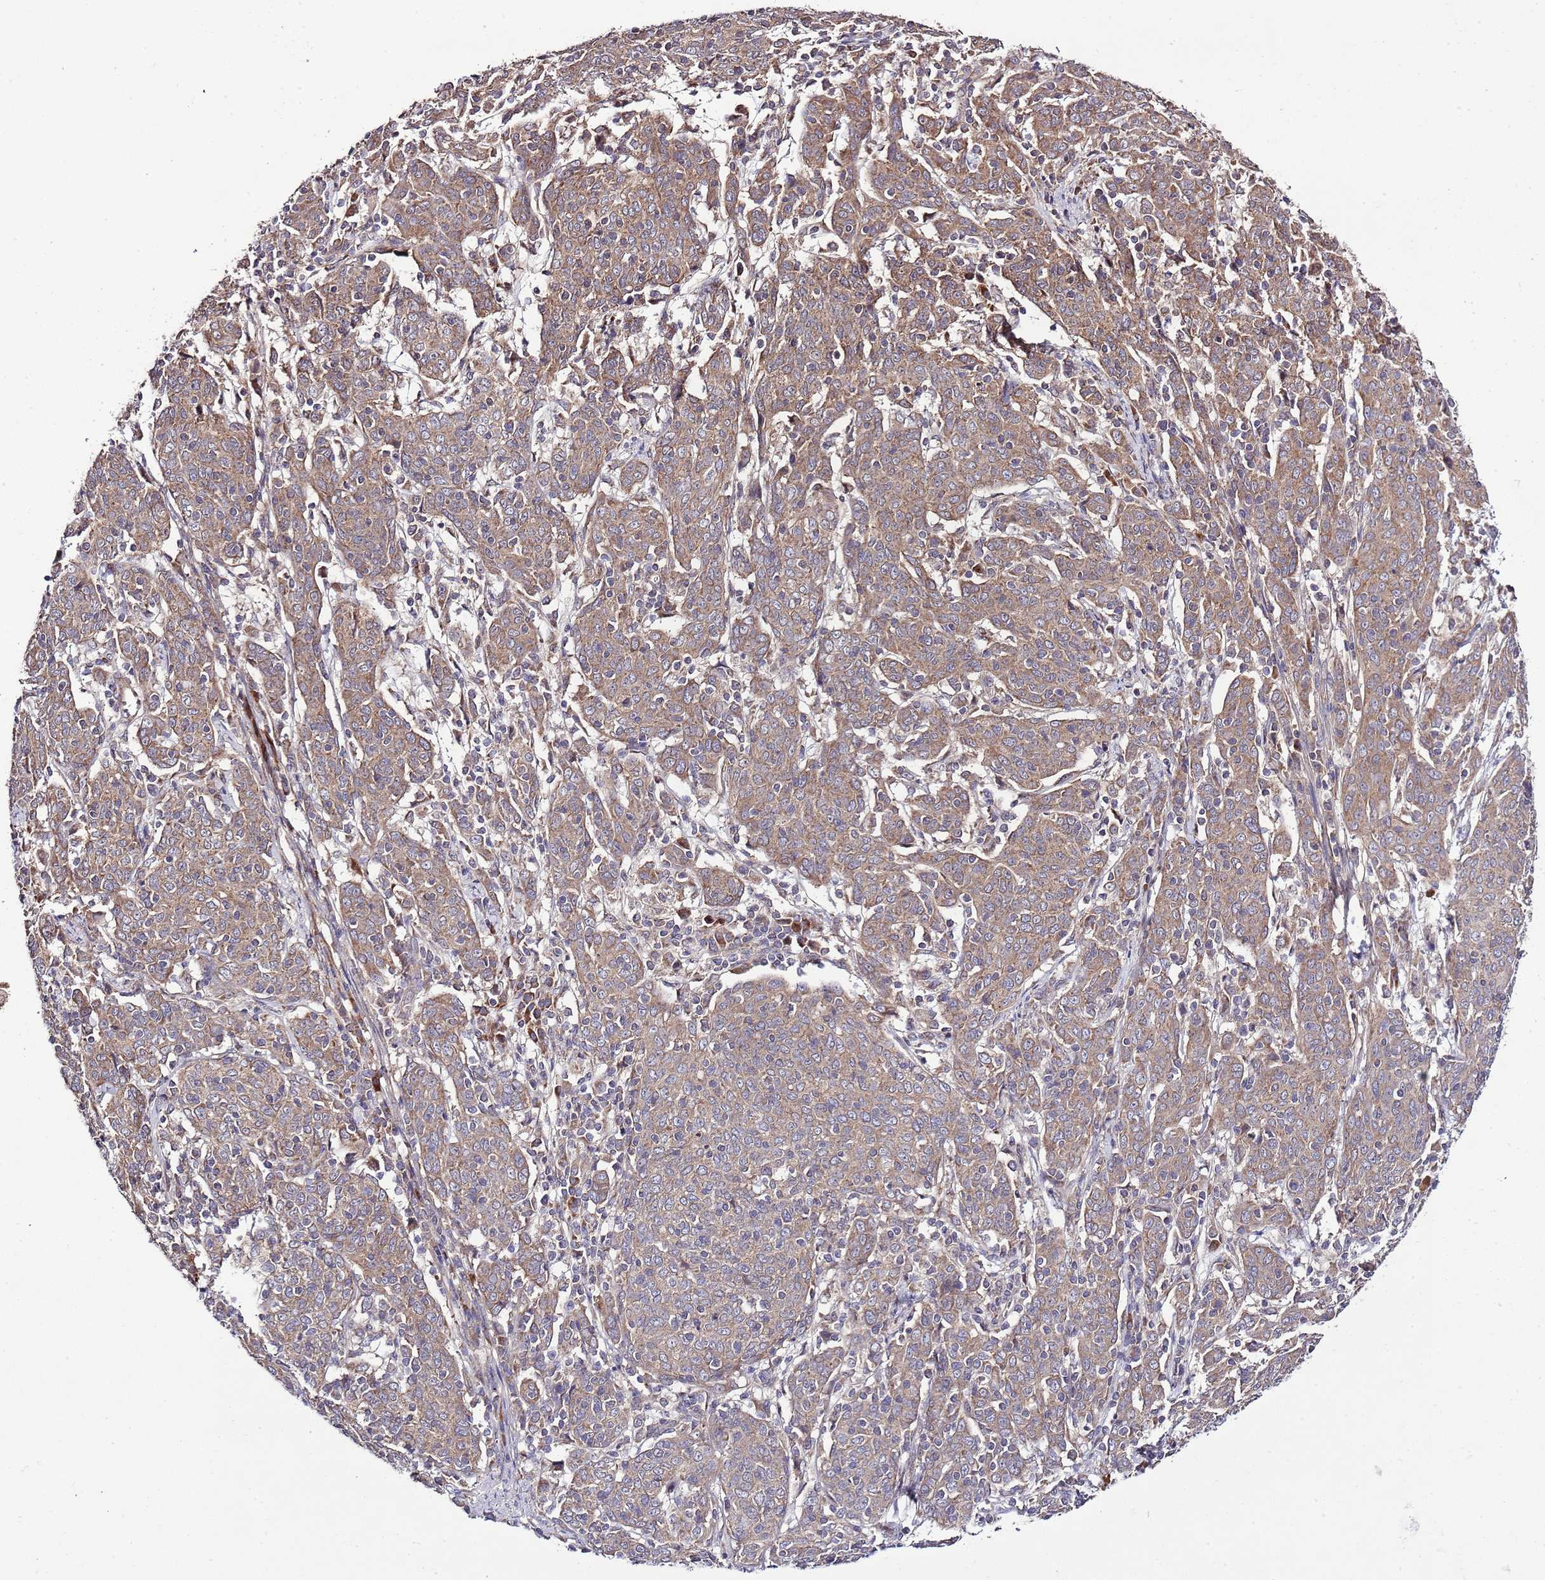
{"staining": {"intensity": "moderate", "quantity": ">75%", "location": "cytoplasmic/membranous"}, "tissue": "cervical cancer", "cell_type": "Tumor cells", "image_type": "cancer", "snomed": [{"axis": "morphology", "description": "Squamous cell carcinoma, NOS"}, {"axis": "topography", "description": "Cervix"}], "caption": "Immunohistochemistry image of neoplastic tissue: cervical cancer (squamous cell carcinoma) stained using immunohistochemistry exhibits medium levels of moderate protein expression localized specifically in the cytoplasmic/membranous of tumor cells, appearing as a cytoplasmic/membranous brown color.", "gene": "MFNG", "patient": {"sex": "female", "age": 67}}